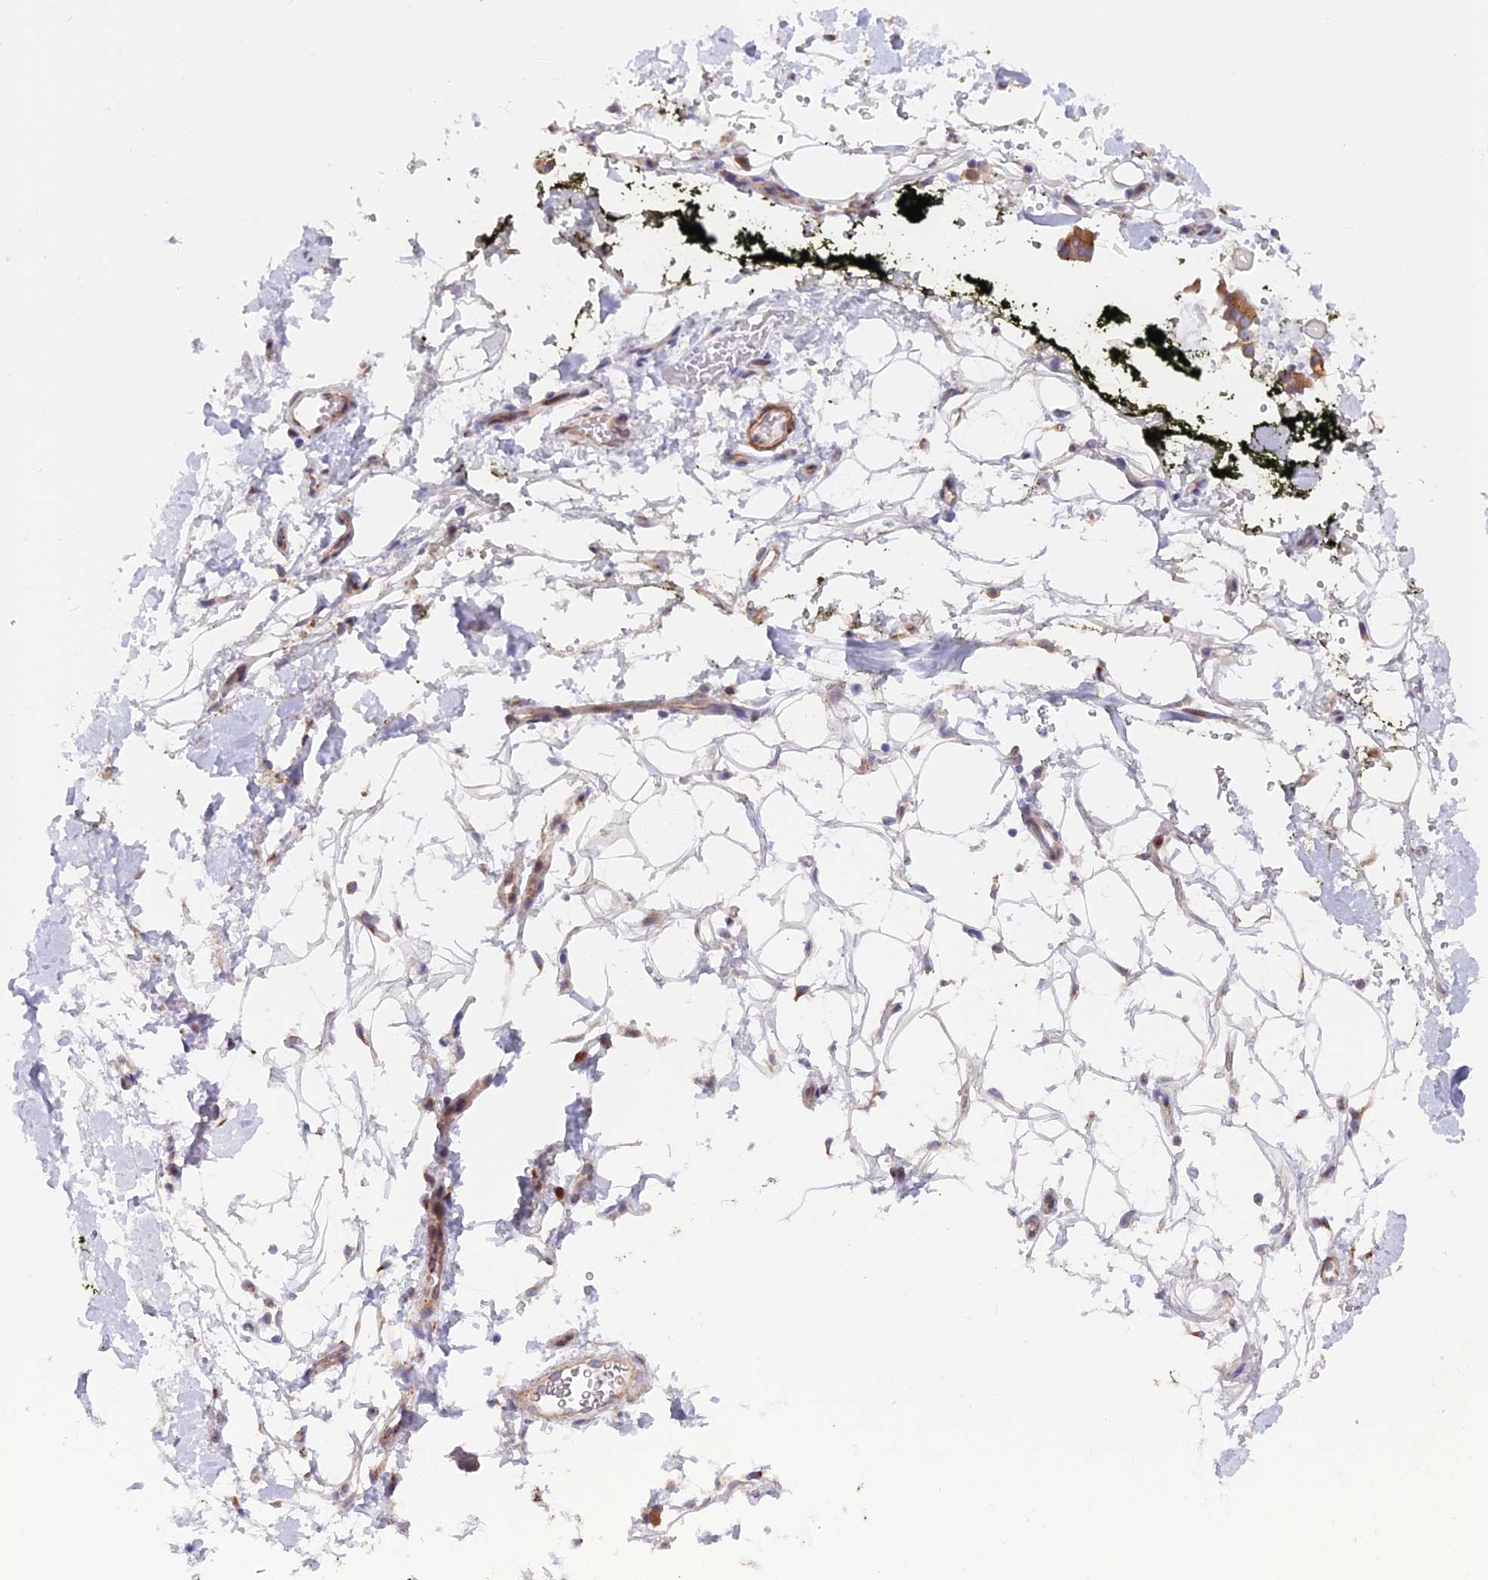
{"staining": {"intensity": "moderate", "quantity": "<25%", "location": "cytoplasmic/membranous"}, "tissue": "adipose tissue", "cell_type": "Adipocytes", "image_type": "normal", "snomed": [{"axis": "morphology", "description": "Normal tissue, NOS"}, {"axis": "morphology", "description": "Adenocarcinoma, NOS"}, {"axis": "topography", "description": "Pancreas"}, {"axis": "topography", "description": "Peripheral nerve tissue"}], "caption": "An image of human adipose tissue stained for a protein demonstrates moderate cytoplasmic/membranous brown staining in adipocytes.", "gene": "TBC1D20", "patient": {"sex": "male", "age": 59}}